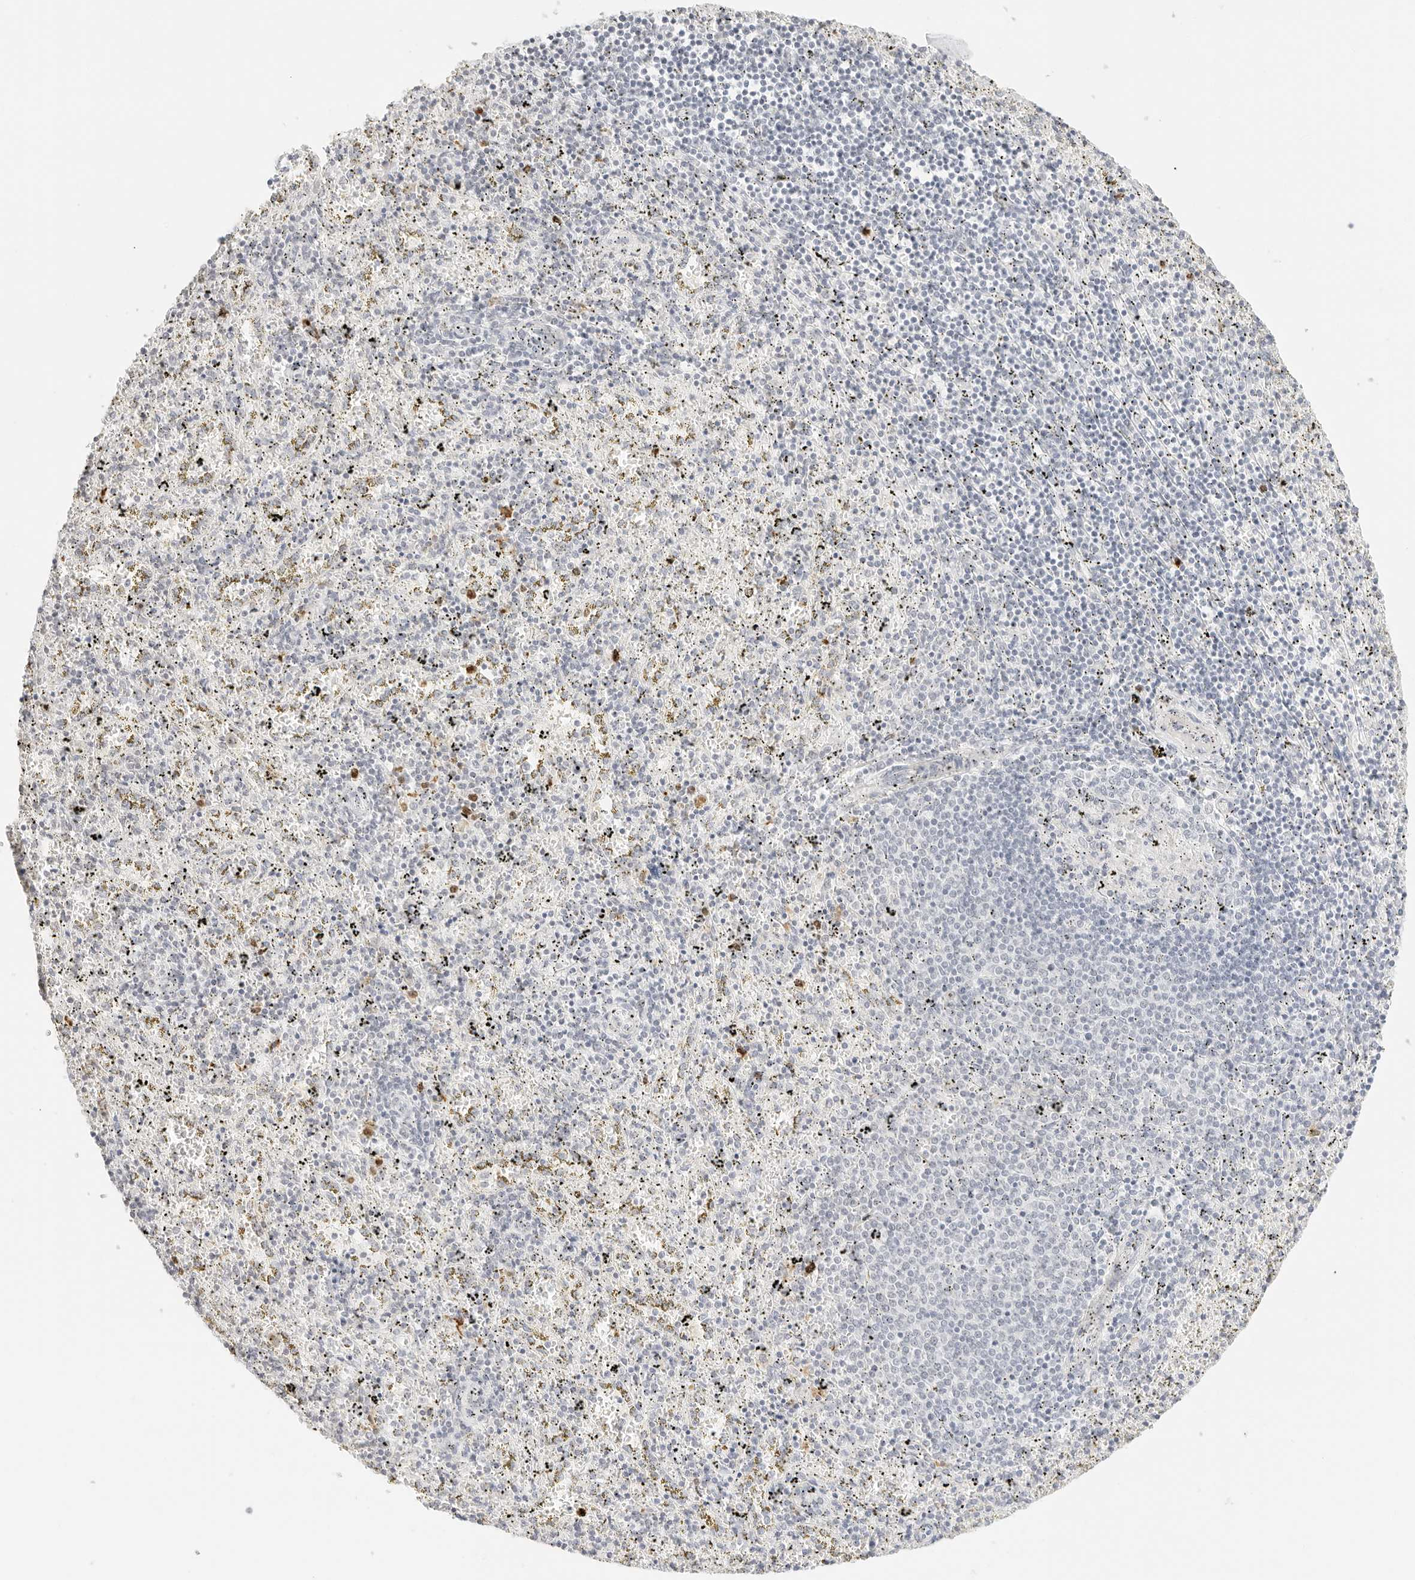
{"staining": {"intensity": "negative", "quantity": "none", "location": "none"}, "tissue": "spleen", "cell_type": "Cells in red pulp", "image_type": "normal", "snomed": [{"axis": "morphology", "description": "Normal tissue, NOS"}, {"axis": "topography", "description": "Spleen"}], "caption": "Immunohistochemical staining of normal spleen exhibits no significant expression in cells in red pulp. The staining is performed using DAB (3,3'-diaminobenzidine) brown chromogen with nuclei counter-stained in using hematoxylin.", "gene": "FBLN5", "patient": {"sex": "male", "age": 11}}